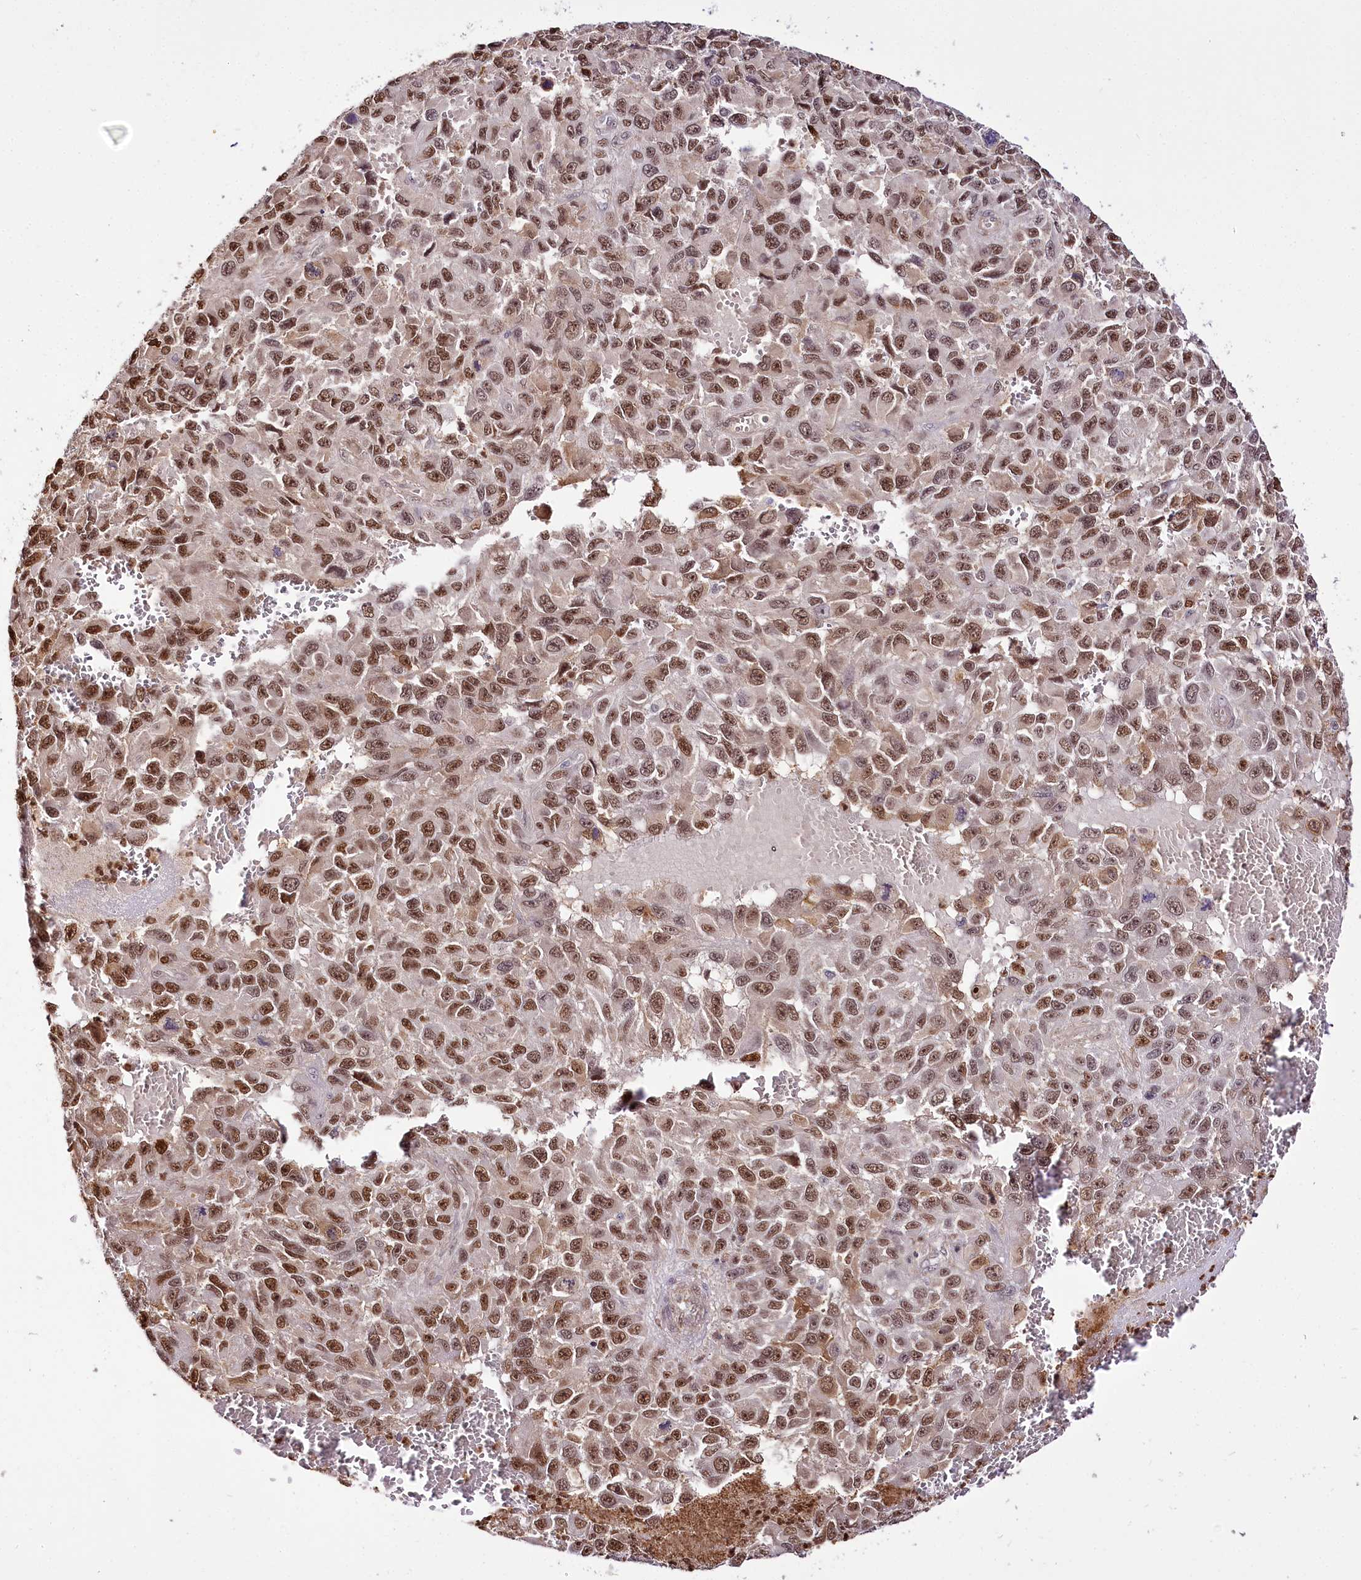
{"staining": {"intensity": "moderate", "quantity": ">75%", "location": "nuclear"}, "tissue": "melanoma", "cell_type": "Tumor cells", "image_type": "cancer", "snomed": [{"axis": "morphology", "description": "Normal tissue, NOS"}, {"axis": "morphology", "description": "Malignant melanoma, NOS"}, {"axis": "topography", "description": "Skin"}], "caption": "Immunohistochemistry (DAB) staining of malignant melanoma exhibits moderate nuclear protein staining in approximately >75% of tumor cells.", "gene": "GNL3L", "patient": {"sex": "female", "age": 96}}